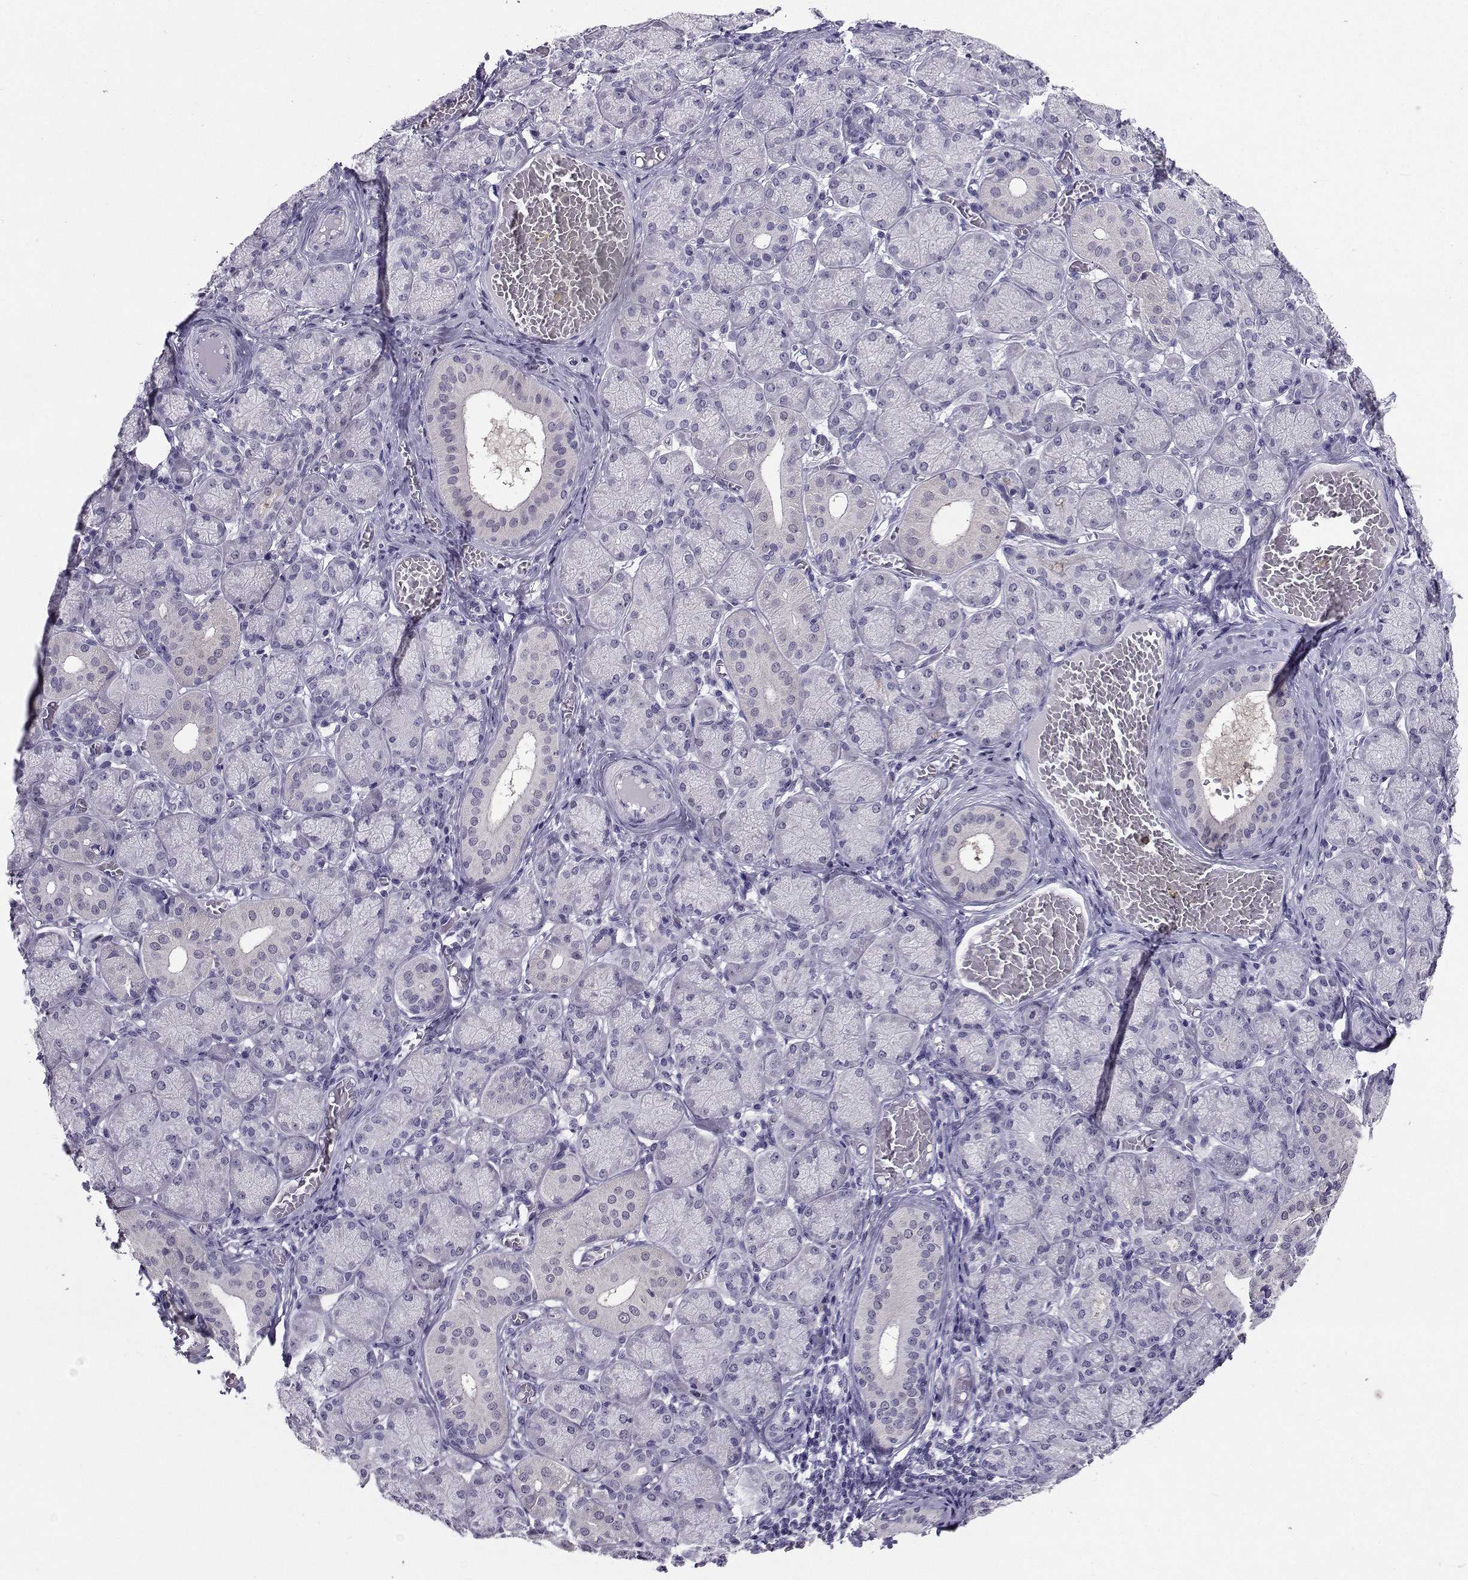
{"staining": {"intensity": "negative", "quantity": "none", "location": "none"}, "tissue": "salivary gland", "cell_type": "Glandular cells", "image_type": "normal", "snomed": [{"axis": "morphology", "description": "Normal tissue, NOS"}, {"axis": "topography", "description": "Salivary gland"}, {"axis": "topography", "description": "Peripheral nerve tissue"}], "caption": "Histopathology image shows no protein expression in glandular cells of unremarkable salivary gland. (Brightfield microscopy of DAB immunohistochemistry at high magnification).", "gene": "PGK1", "patient": {"sex": "female", "age": 24}}